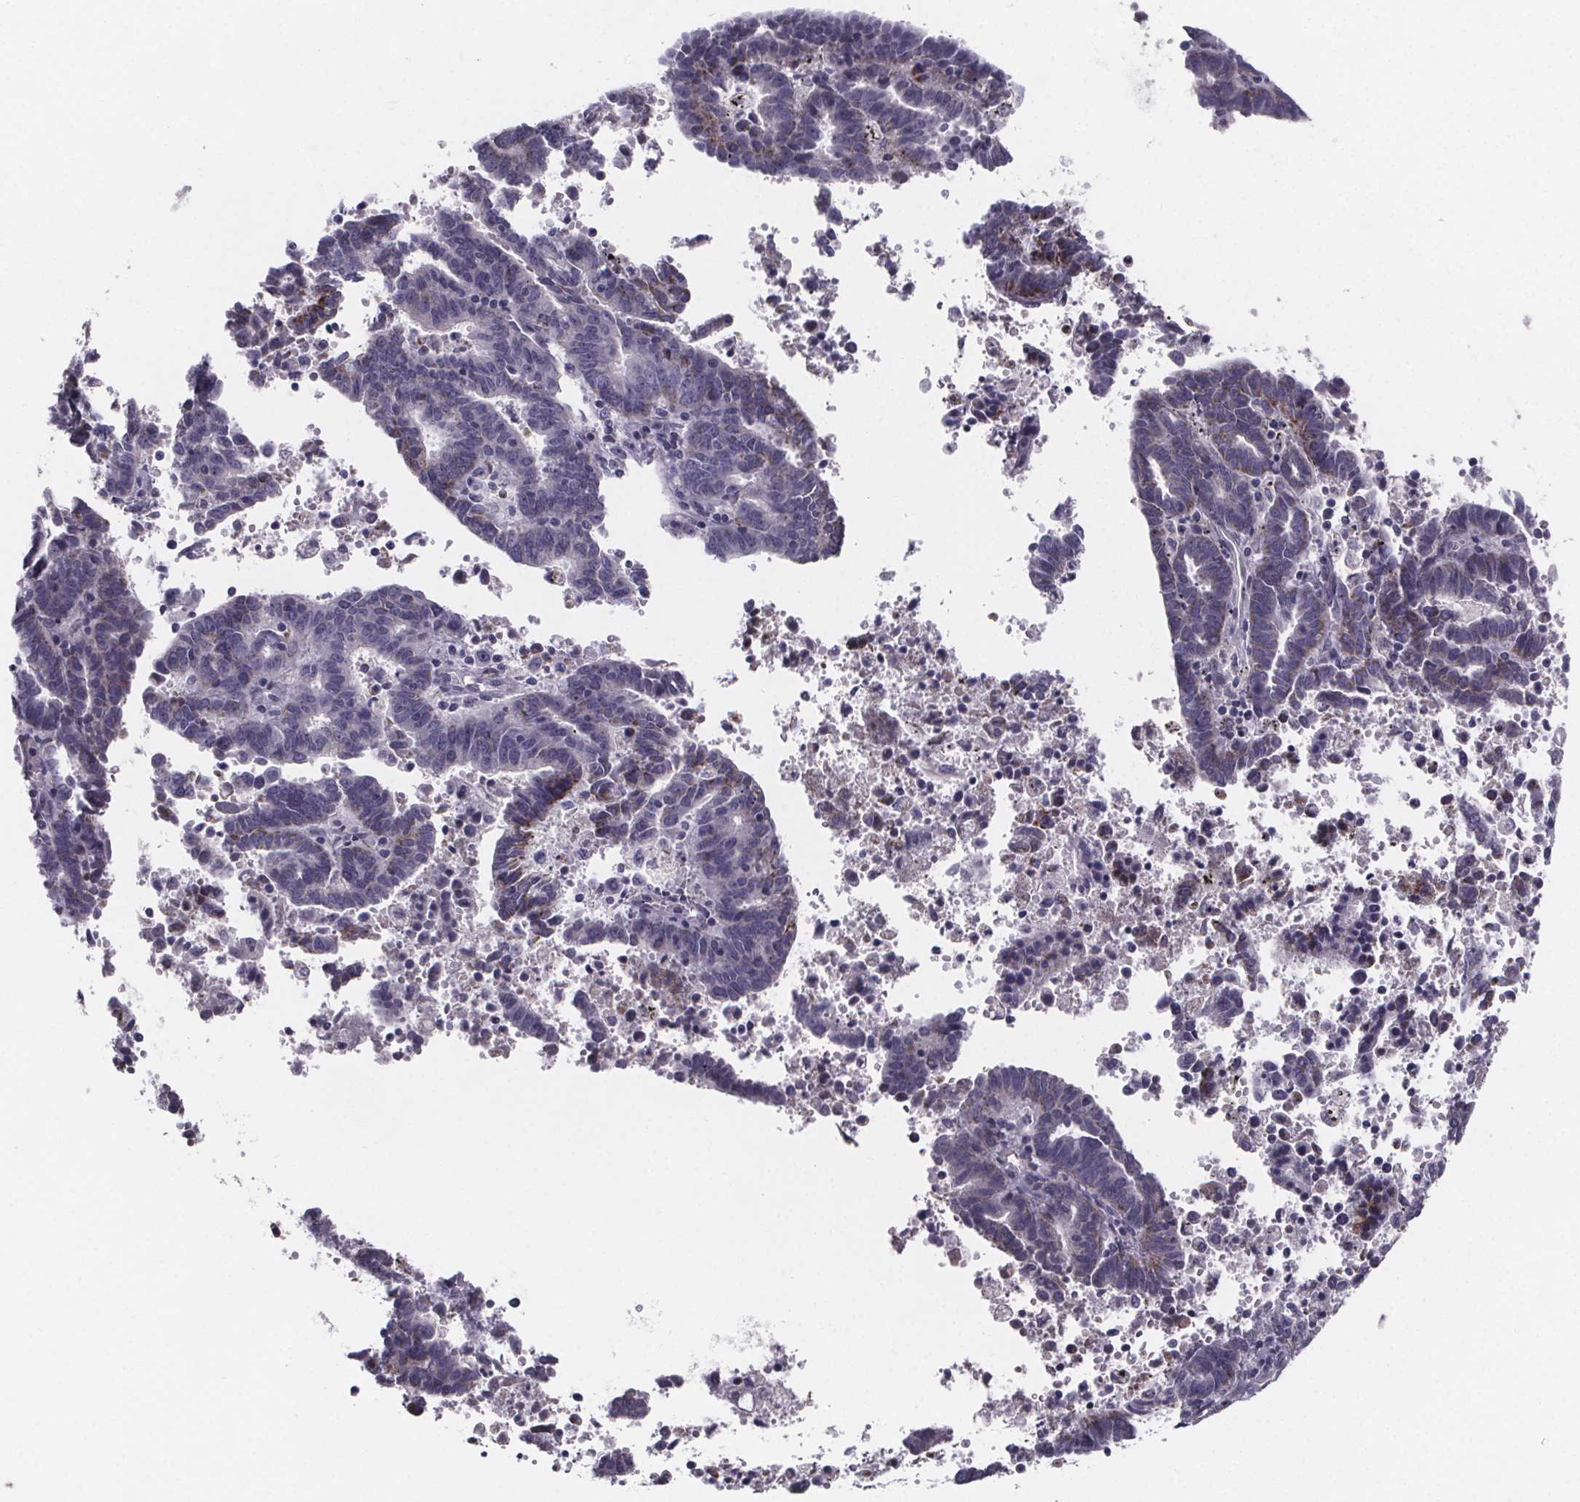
{"staining": {"intensity": "negative", "quantity": "none", "location": "none"}, "tissue": "endometrial cancer", "cell_type": "Tumor cells", "image_type": "cancer", "snomed": [{"axis": "morphology", "description": "Adenocarcinoma, NOS"}, {"axis": "topography", "description": "Uterus"}], "caption": "The micrograph reveals no significant staining in tumor cells of endometrial cancer (adenocarcinoma).", "gene": "PAH", "patient": {"sex": "female", "age": 83}}